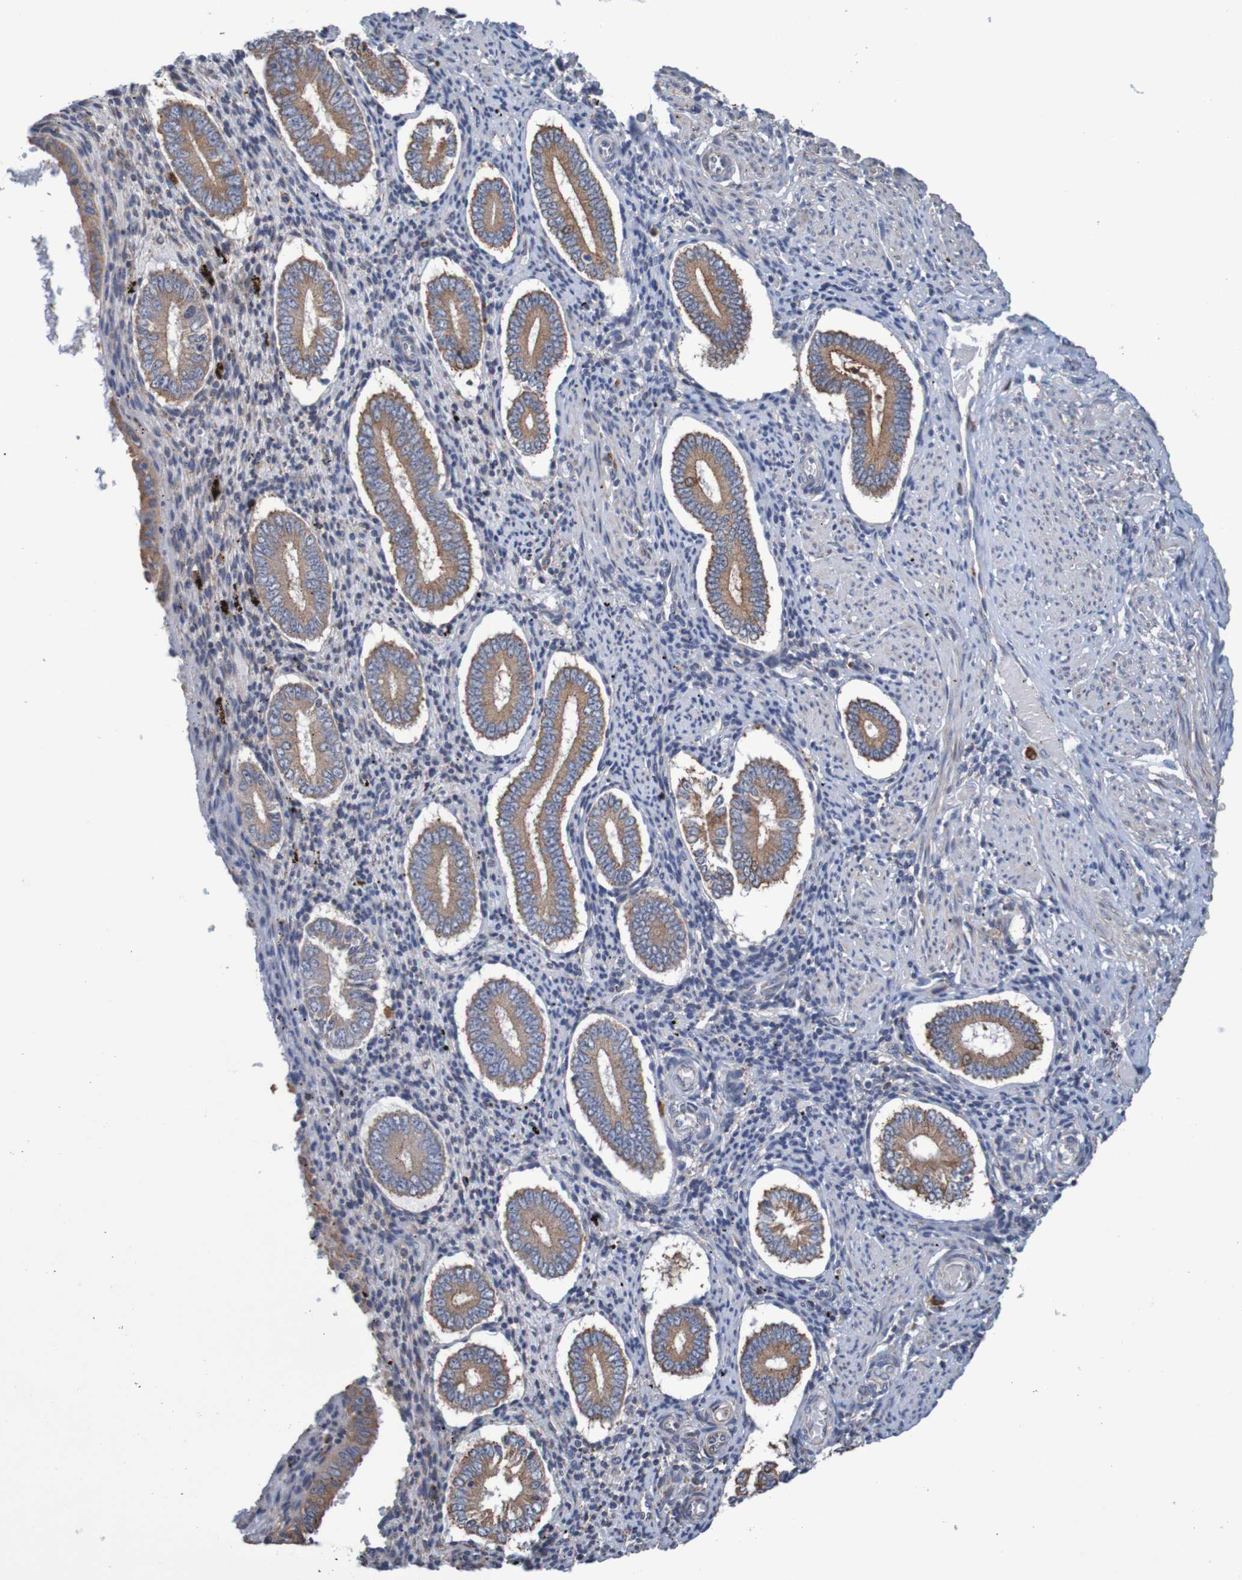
{"staining": {"intensity": "weak", "quantity": "25%-75%", "location": "cytoplasmic/membranous"}, "tissue": "endometrium", "cell_type": "Cells in endometrial stroma", "image_type": "normal", "snomed": [{"axis": "morphology", "description": "Normal tissue, NOS"}, {"axis": "topography", "description": "Endometrium"}], "caption": "IHC (DAB) staining of normal endometrium exhibits weak cytoplasmic/membranous protein positivity in about 25%-75% of cells in endometrial stroma. The staining was performed using DAB, with brown indicating positive protein expression. Nuclei are stained blue with hematoxylin.", "gene": "CLDN18", "patient": {"sex": "female", "age": 42}}